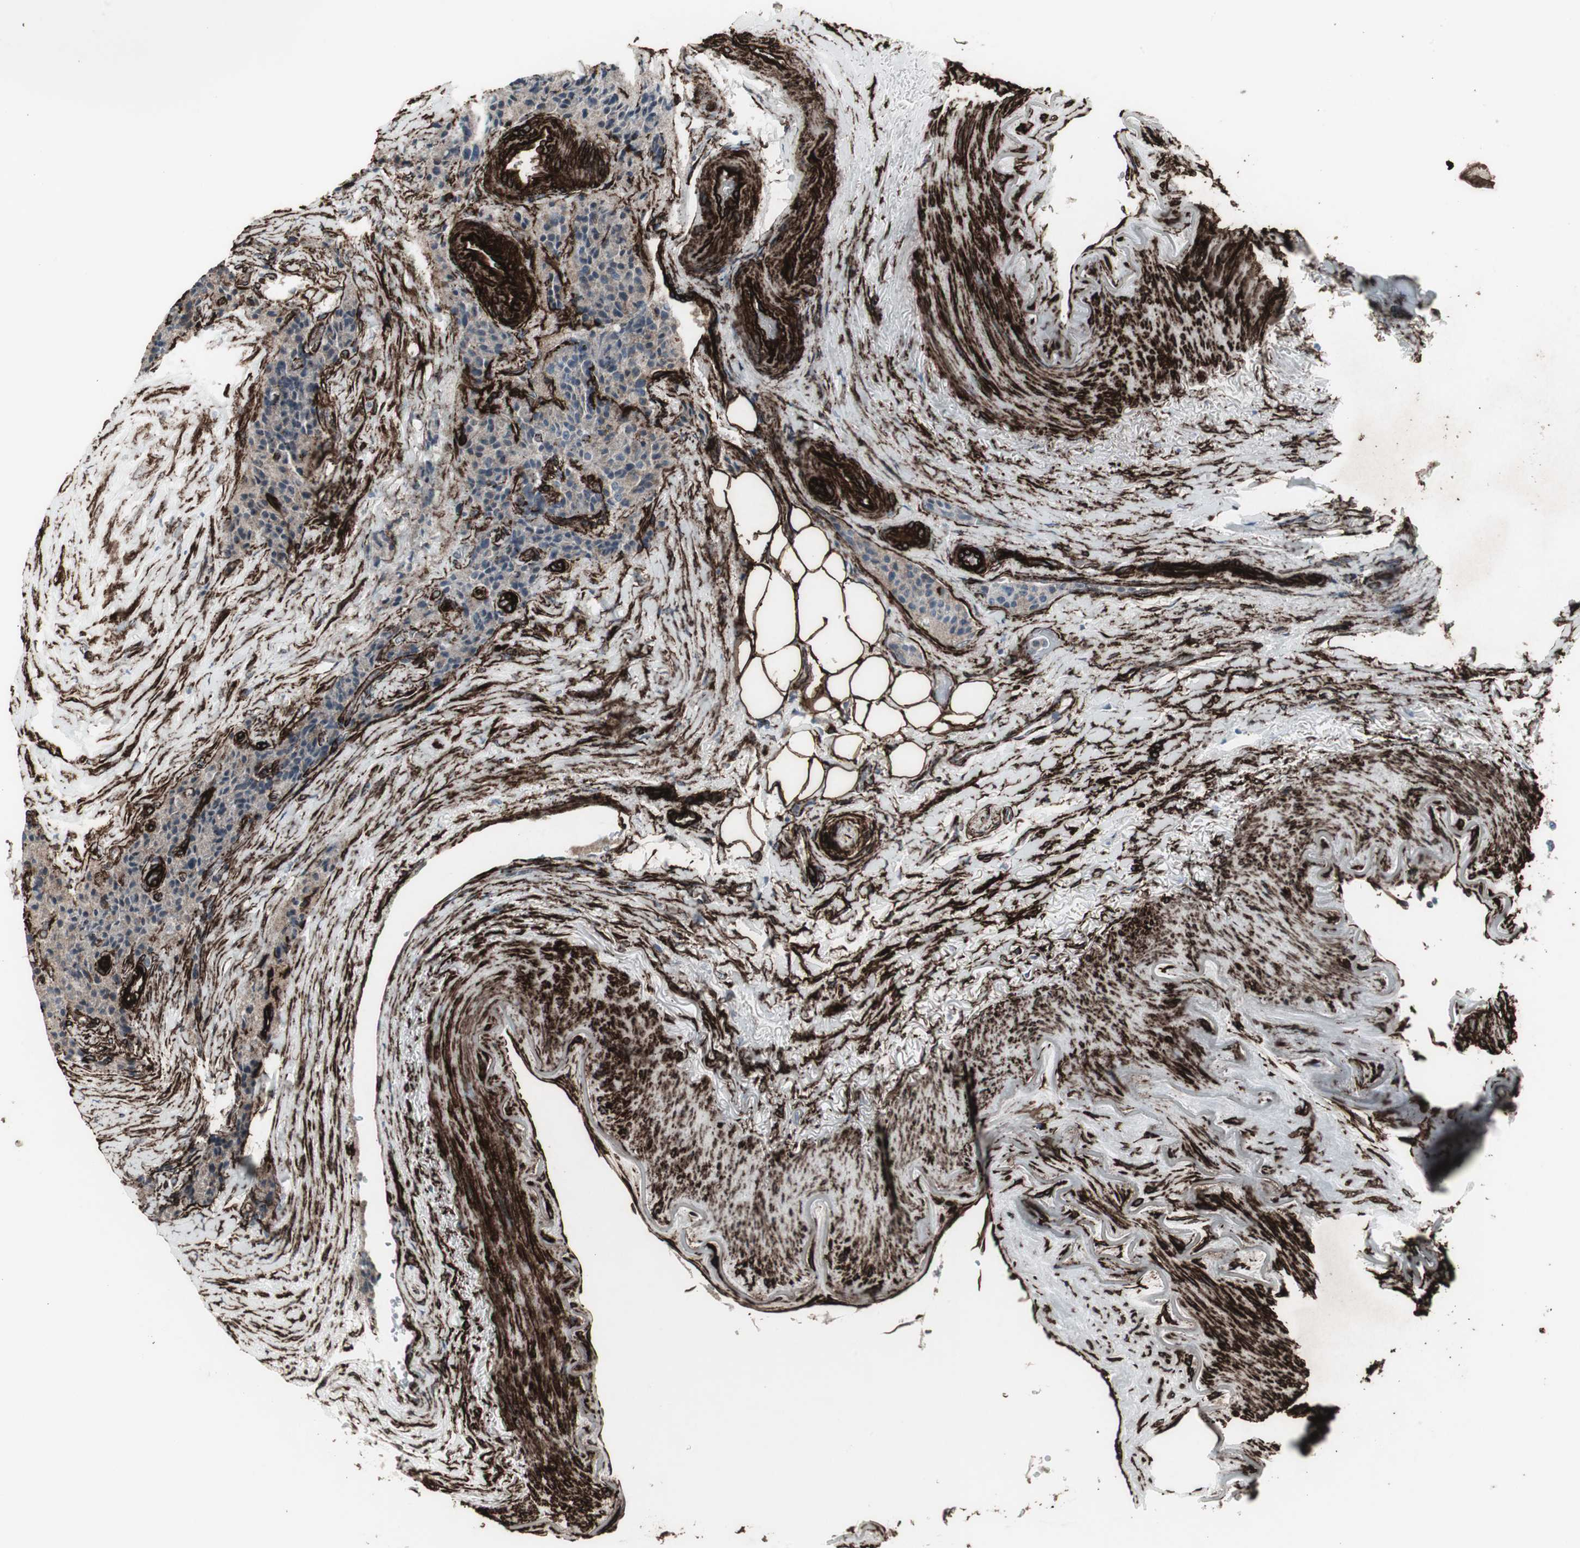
{"staining": {"intensity": "negative", "quantity": "none", "location": "none"}, "tissue": "carcinoid", "cell_type": "Tumor cells", "image_type": "cancer", "snomed": [{"axis": "morphology", "description": "Carcinoid, malignant, NOS"}, {"axis": "topography", "description": "Colon"}], "caption": "Carcinoid (malignant) was stained to show a protein in brown. There is no significant expression in tumor cells.", "gene": "PDGFA", "patient": {"sex": "female", "age": 61}}